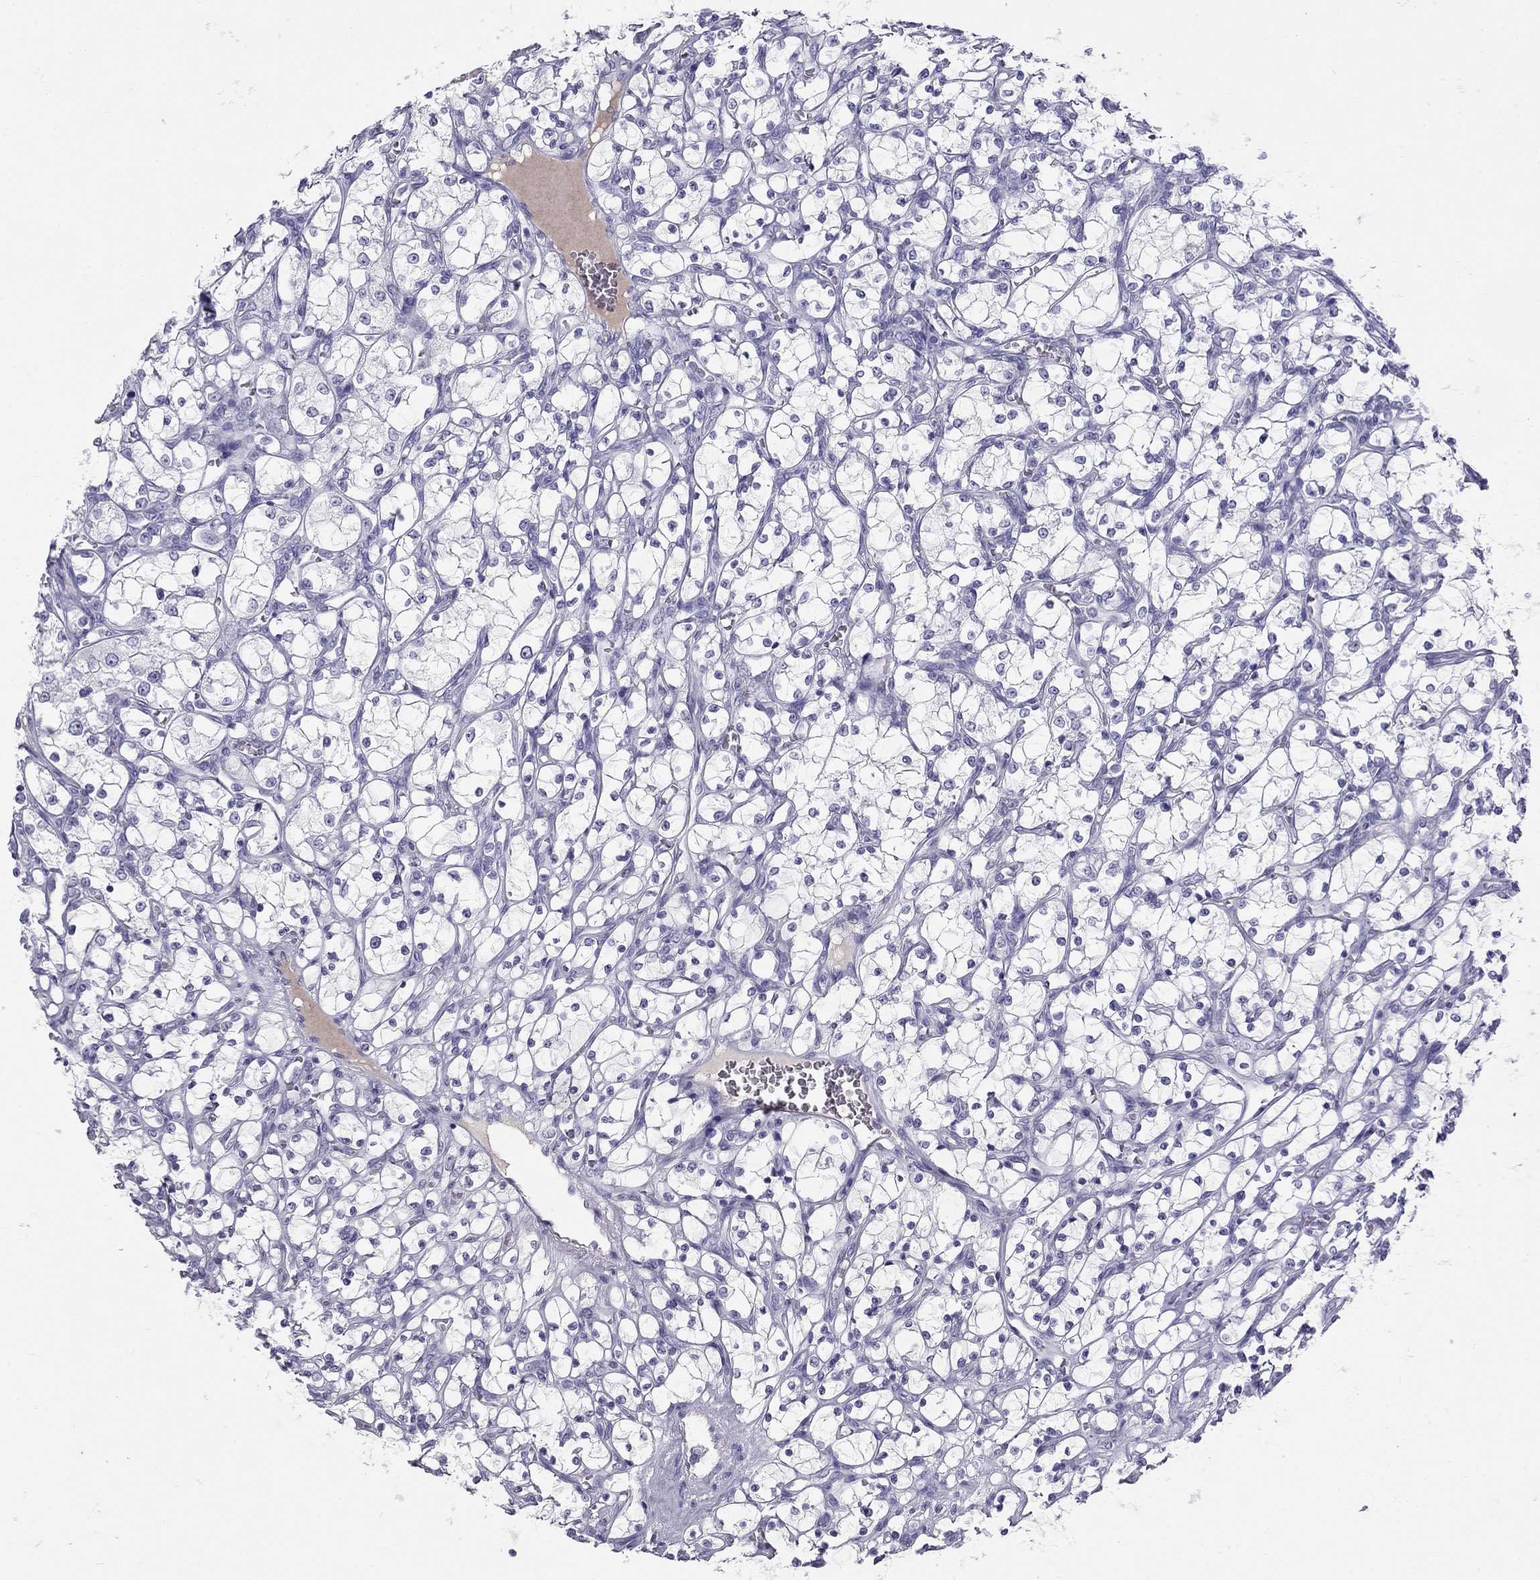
{"staining": {"intensity": "negative", "quantity": "none", "location": "none"}, "tissue": "renal cancer", "cell_type": "Tumor cells", "image_type": "cancer", "snomed": [{"axis": "morphology", "description": "Adenocarcinoma, NOS"}, {"axis": "topography", "description": "Kidney"}], "caption": "Tumor cells are negative for protein expression in human renal cancer (adenocarcinoma).", "gene": "KLRG1", "patient": {"sex": "female", "age": 69}}